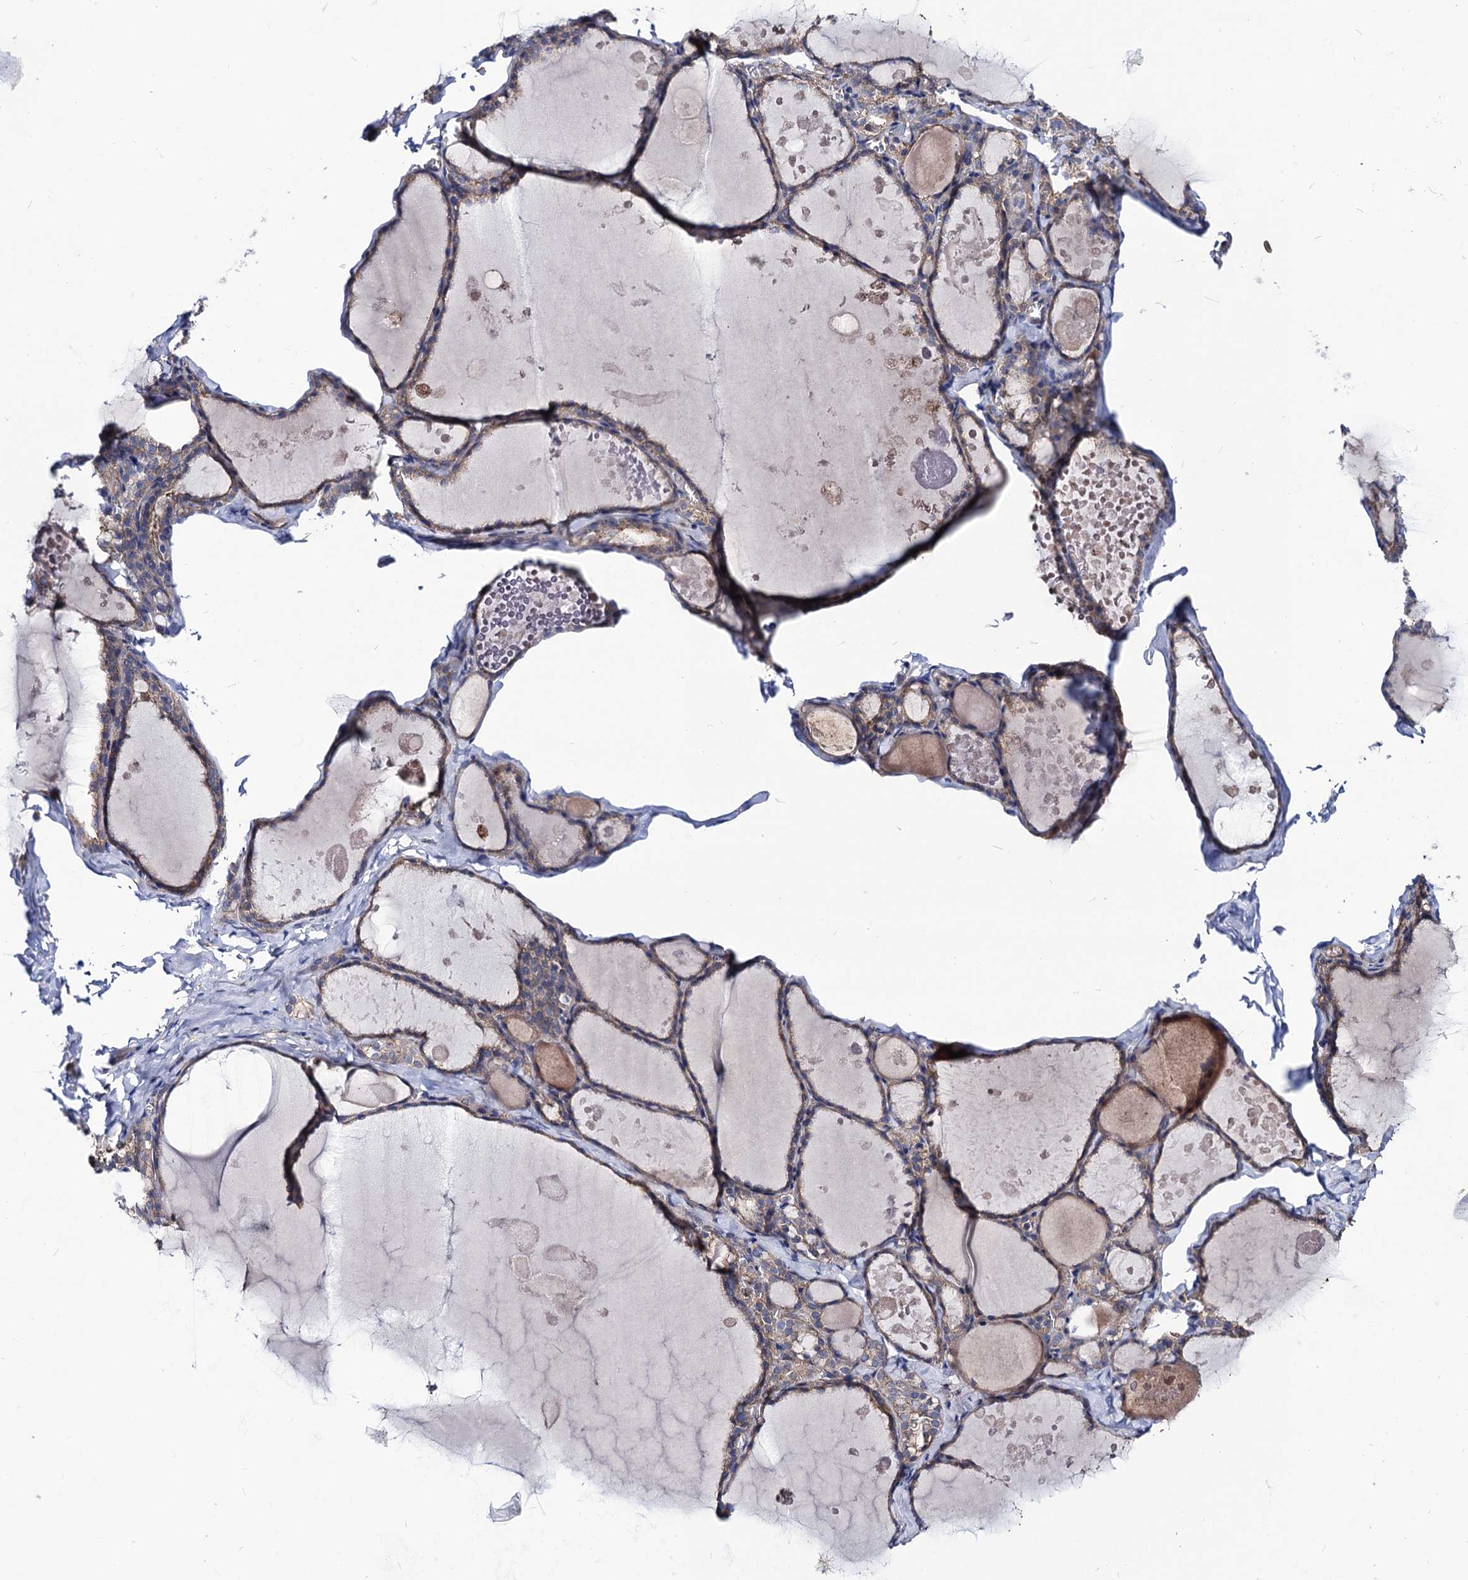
{"staining": {"intensity": "weak", "quantity": "25%-75%", "location": "cytoplasmic/membranous"}, "tissue": "thyroid gland", "cell_type": "Glandular cells", "image_type": "normal", "snomed": [{"axis": "morphology", "description": "Normal tissue, NOS"}, {"axis": "topography", "description": "Thyroid gland"}], "caption": "Unremarkable thyroid gland reveals weak cytoplasmic/membranous positivity in approximately 25%-75% of glandular cells, visualized by immunohistochemistry.", "gene": "DYDC1", "patient": {"sex": "male", "age": 56}}